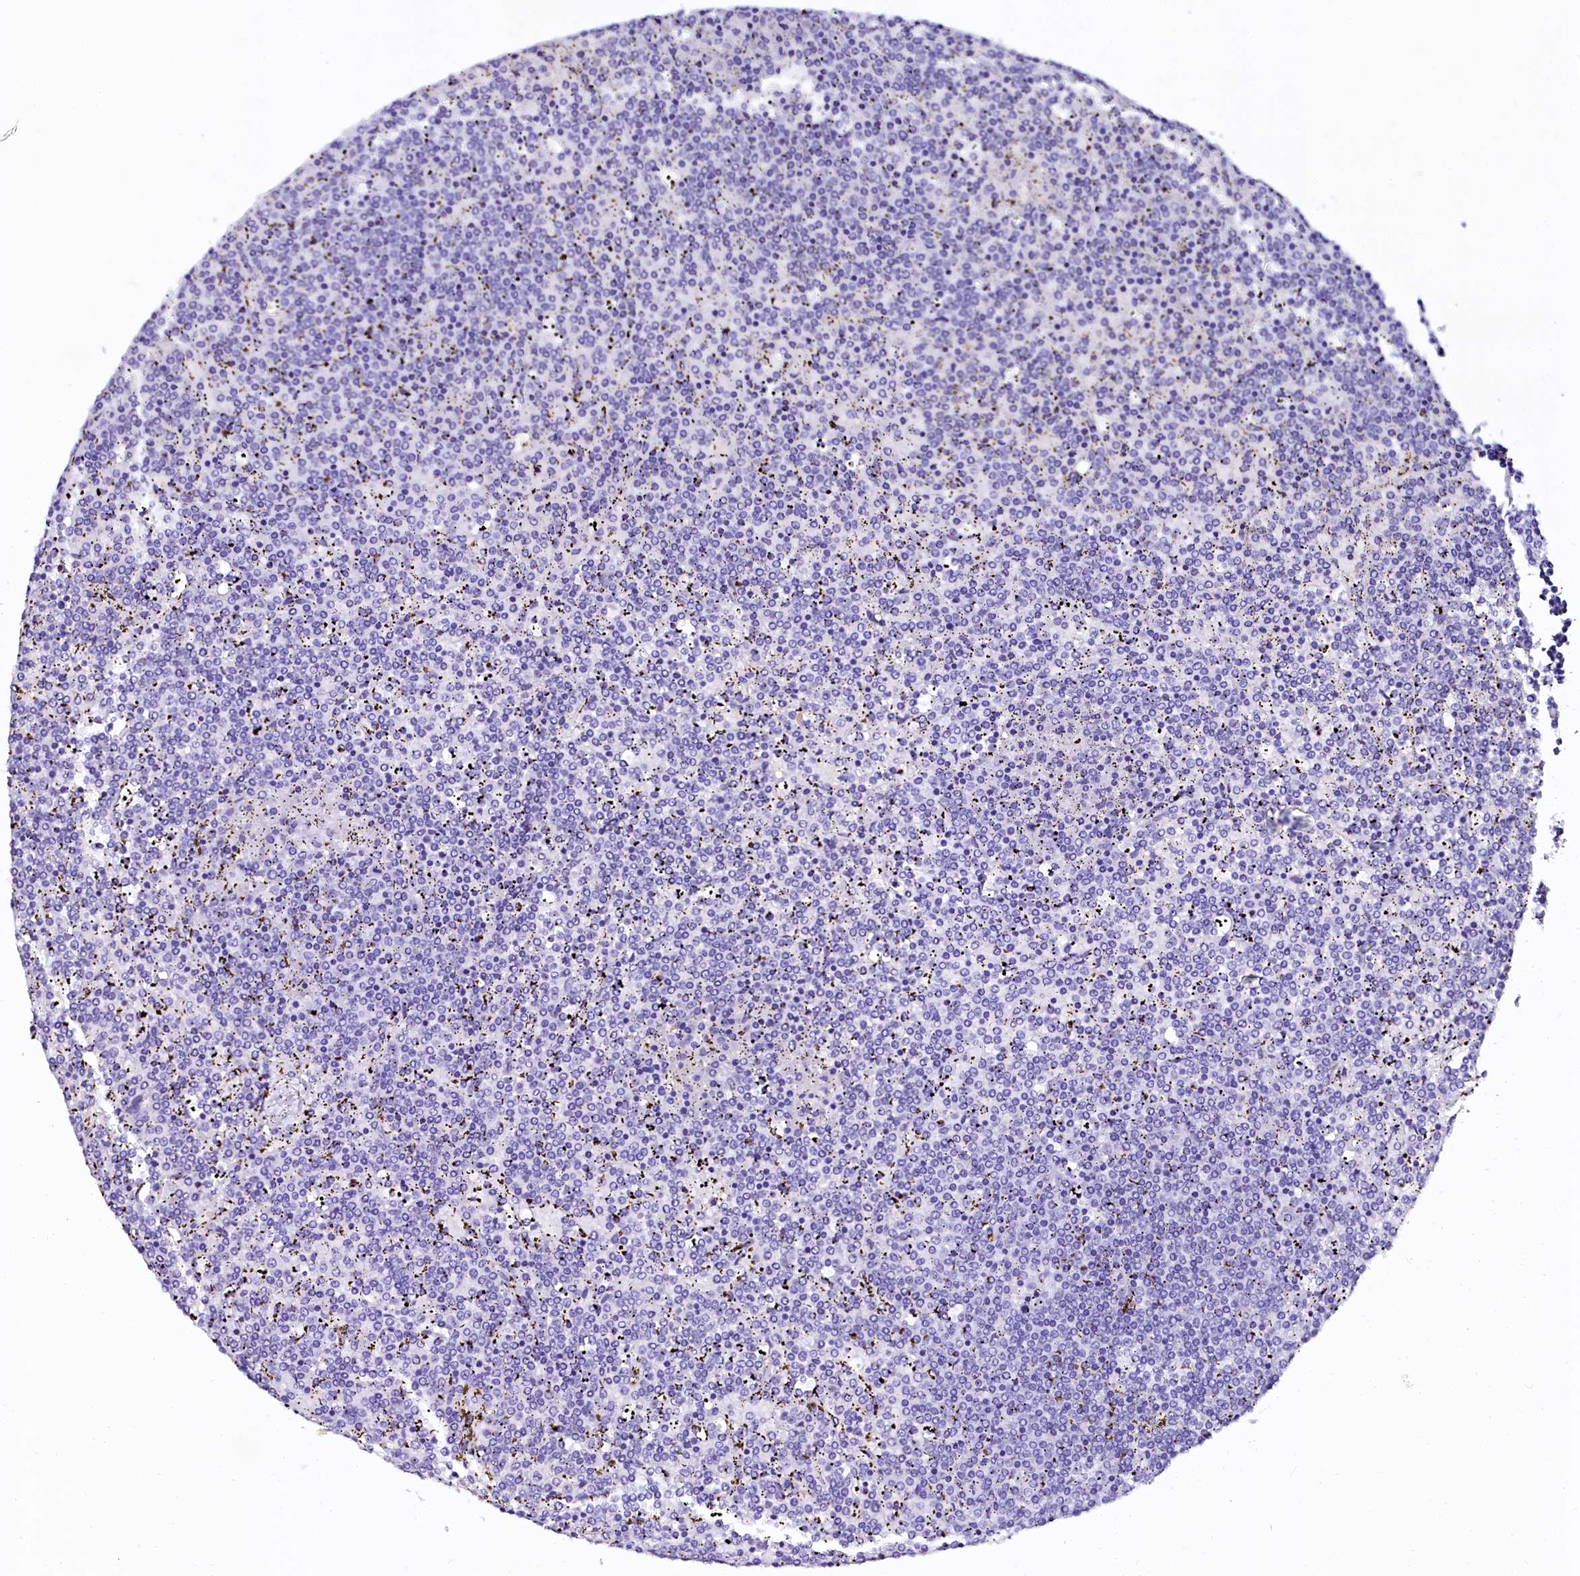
{"staining": {"intensity": "negative", "quantity": "none", "location": "none"}, "tissue": "lymphoma", "cell_type": "Tumor cells", "image_type": "cancer", "snomed": [{"axis": "morphology", "description": "Malignant lymphoma, non-Hodgkin's type, Low grade"}, {"axis": "topography", "description": "Spleen"}], "caption": "Immunohistochemical staining of lymphoma exhibits no significant staining in tumor cells.", "gene": "SORD", "patient": {"sex": "female", "age": 19}}